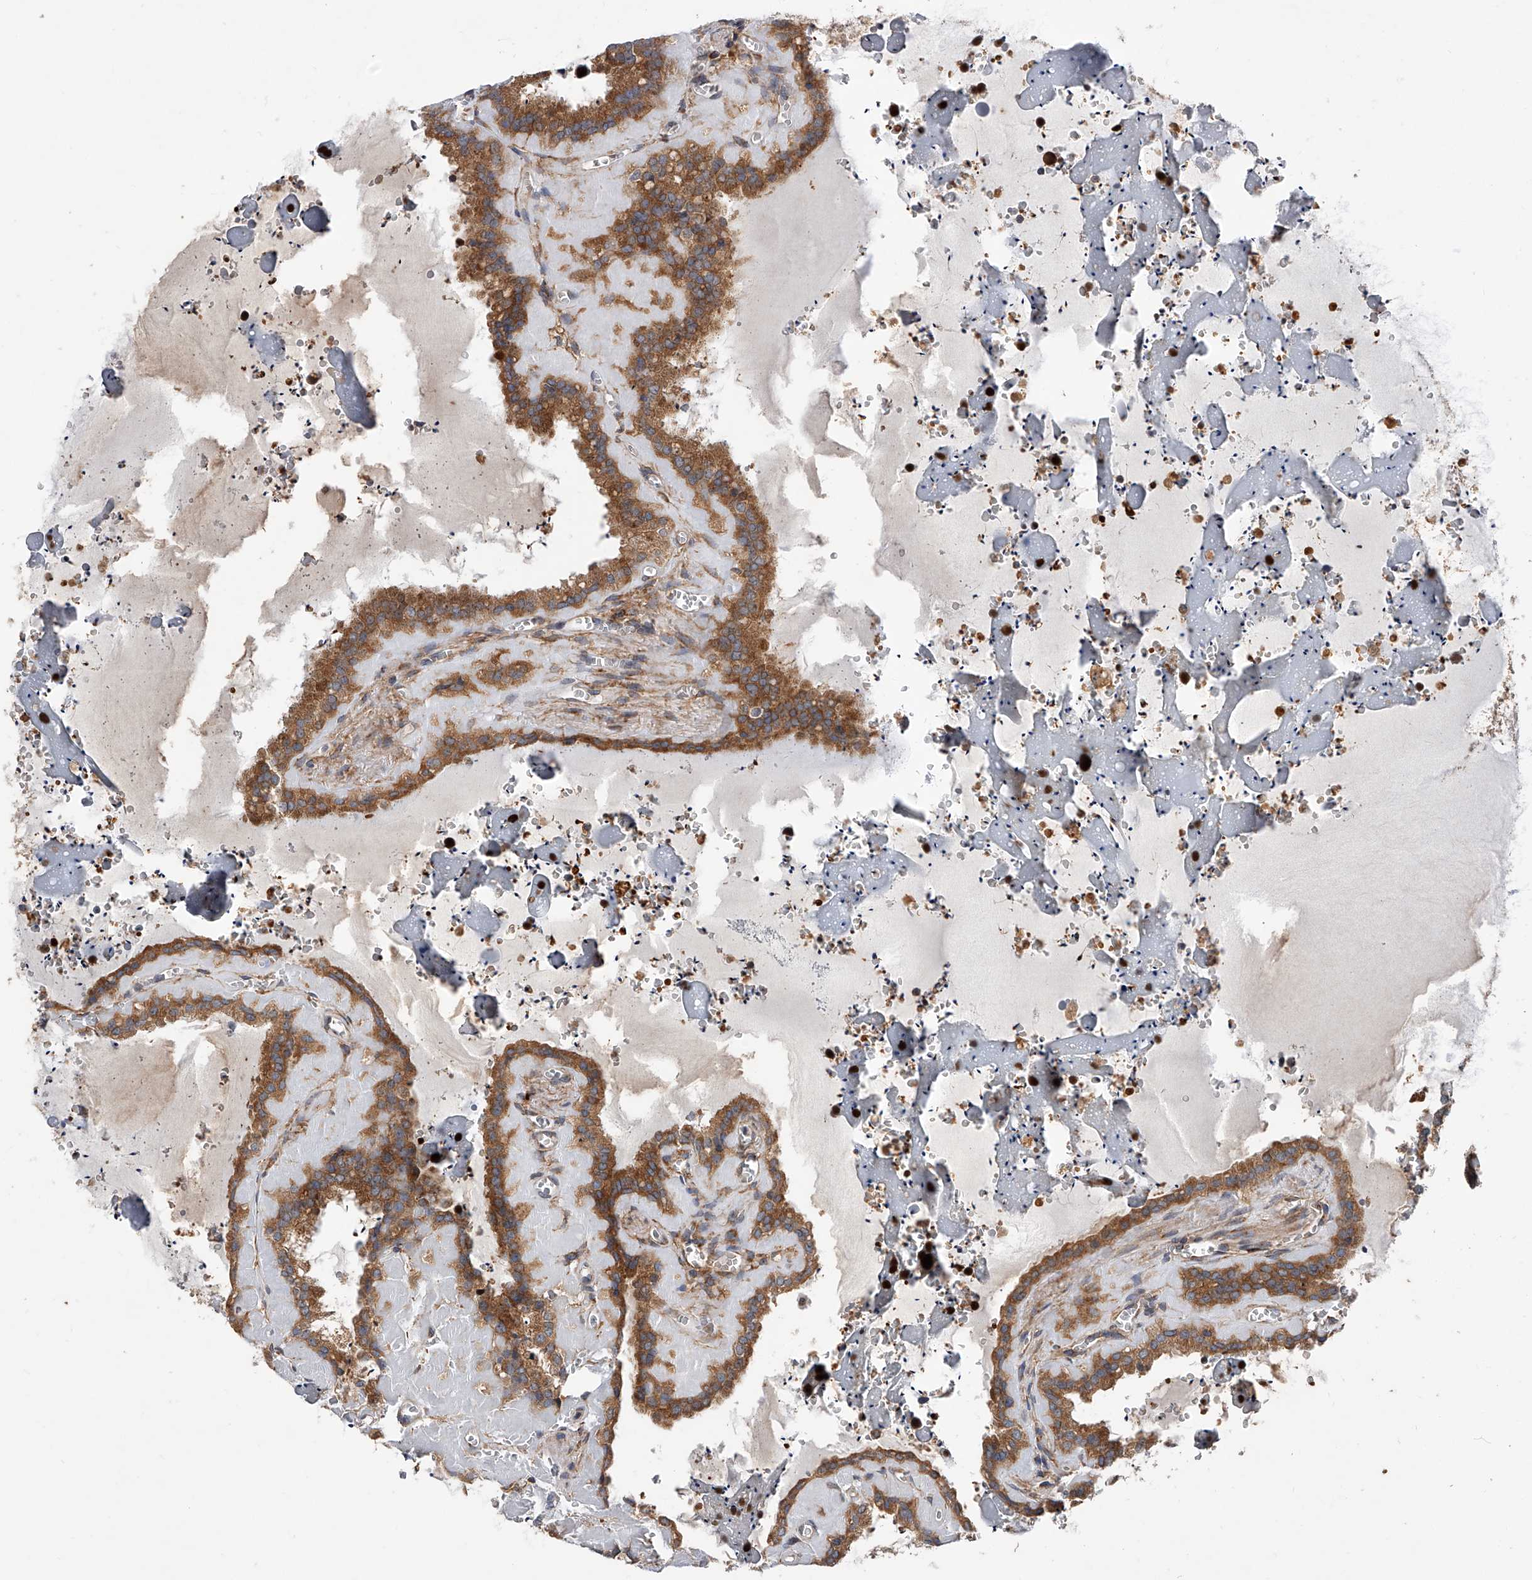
{"staining": {"intensity": "moderate", "quantity": ">75%", "location": "cytoplasmic/membranous"}, "tissue": "seminal vesicle", "cell_type": "Glandular cells", "image_type": "normal", "snomed": [{"axis": "morphology", "description": "Normal tissue, NOS"}, {"axis": "topography", "description": "Prostate"}, {"axis": "topography", "description": "Seminal veicle"}], "caption": "A high-resolution micrograph shows immunohistochemistry staining of benign seminal vesicle, which reveals moderate cytoplasmic/membranous expression in approximately >75% of glandular cells. (Brightfield microscopy of DAB IHC at high magnification).", "gene": "CFAP410", "patient": {"sex": "male", "age": 59}}